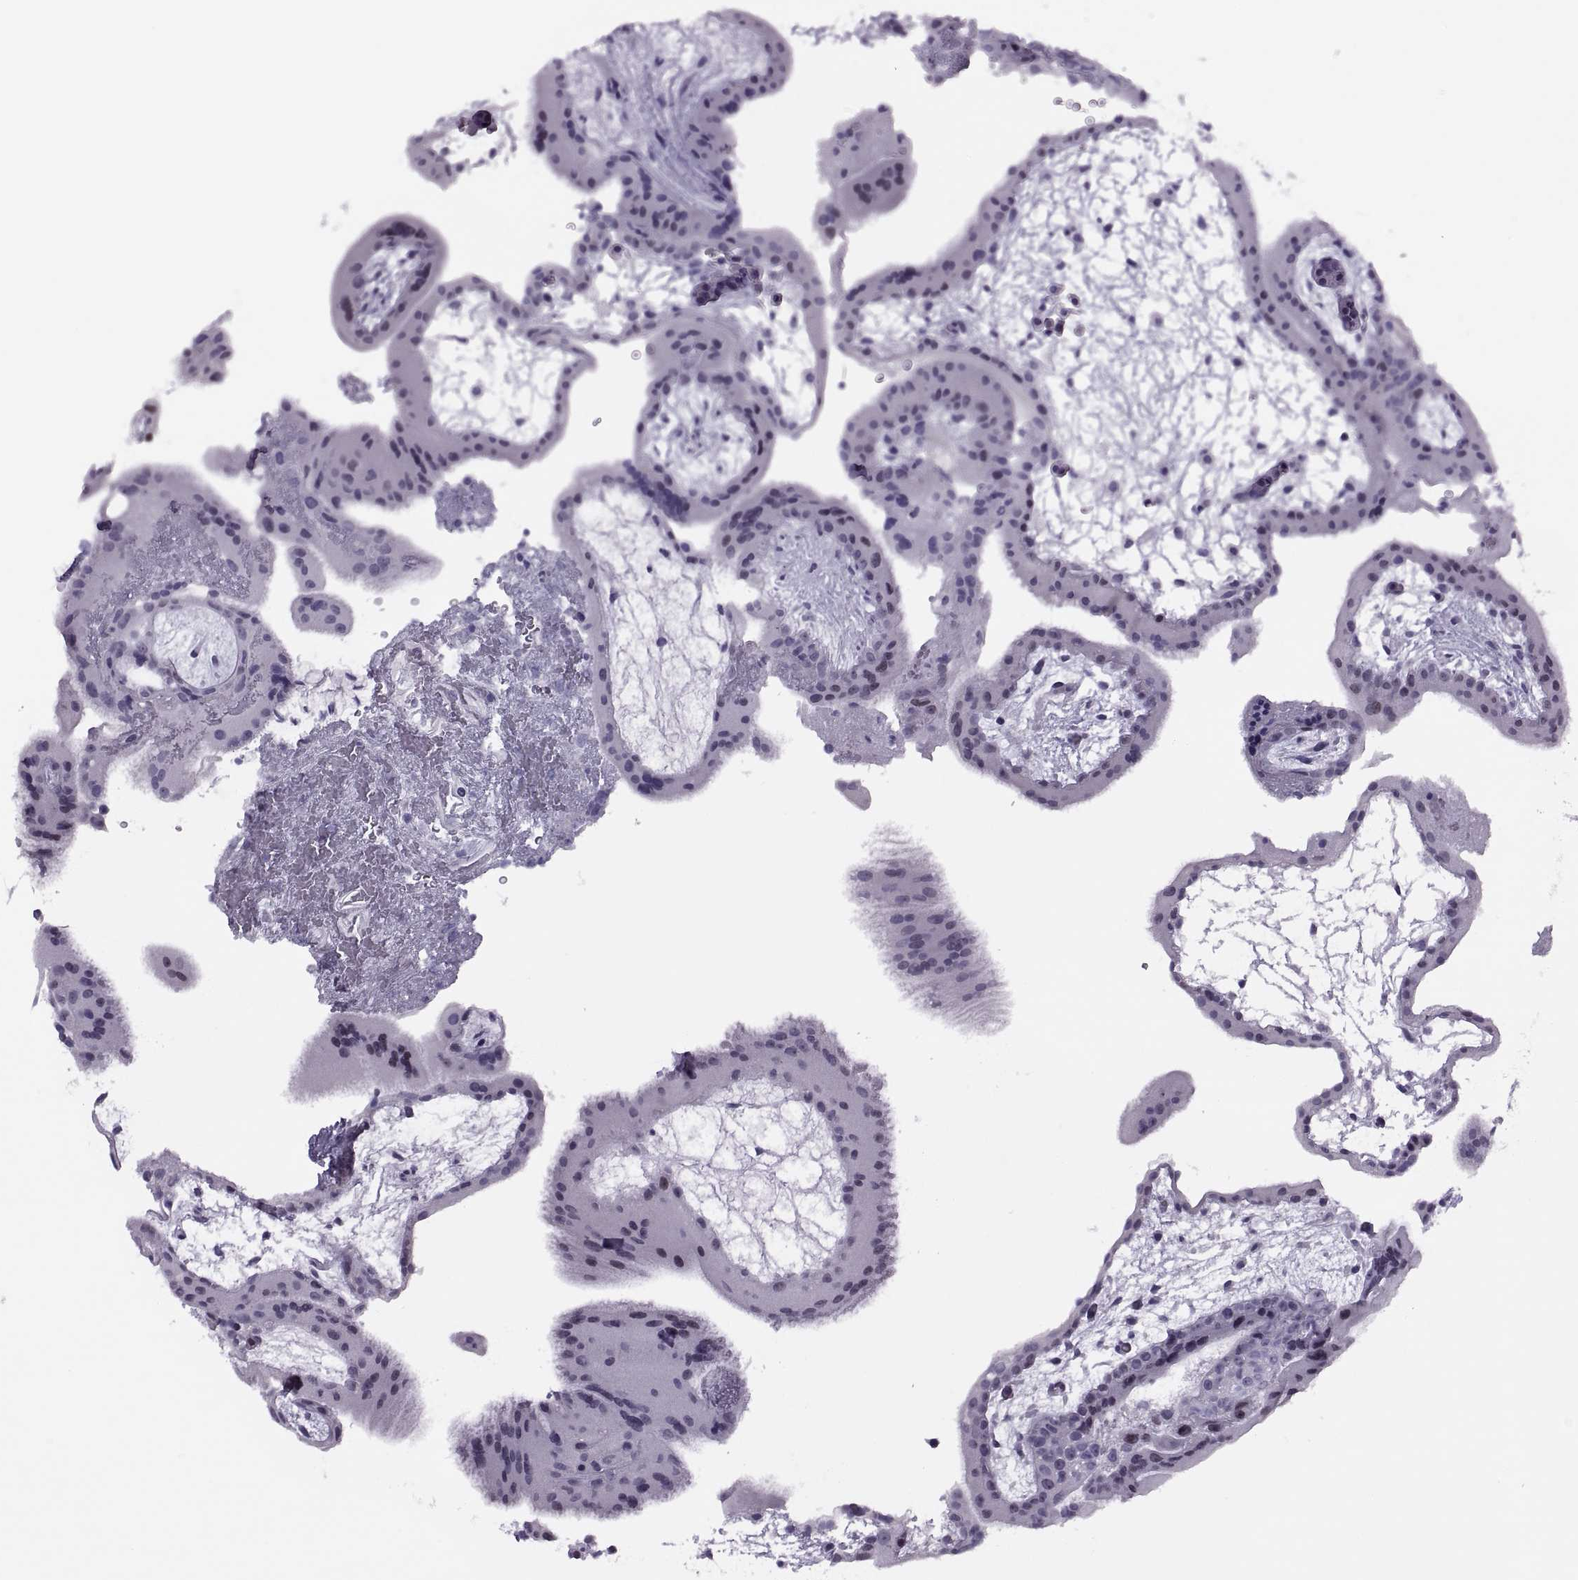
{"staining": {"intensity": "negative", "quantity": "none", "location": "none"}, "tissue": "placenta", "cell_type": "Decidual cells", "image_type": "normal", "snomed": [{"axis": "morphology", "description": "Normal tissue, NOS"}, {"axis": "topography", "description": "Placenta"}], "caption": "The immunohistochemistry histopathology image has no significant expression in decidual cells of placenta.", "gene": "FAM24A", "patient": {"sex": "female", "age": 19}}